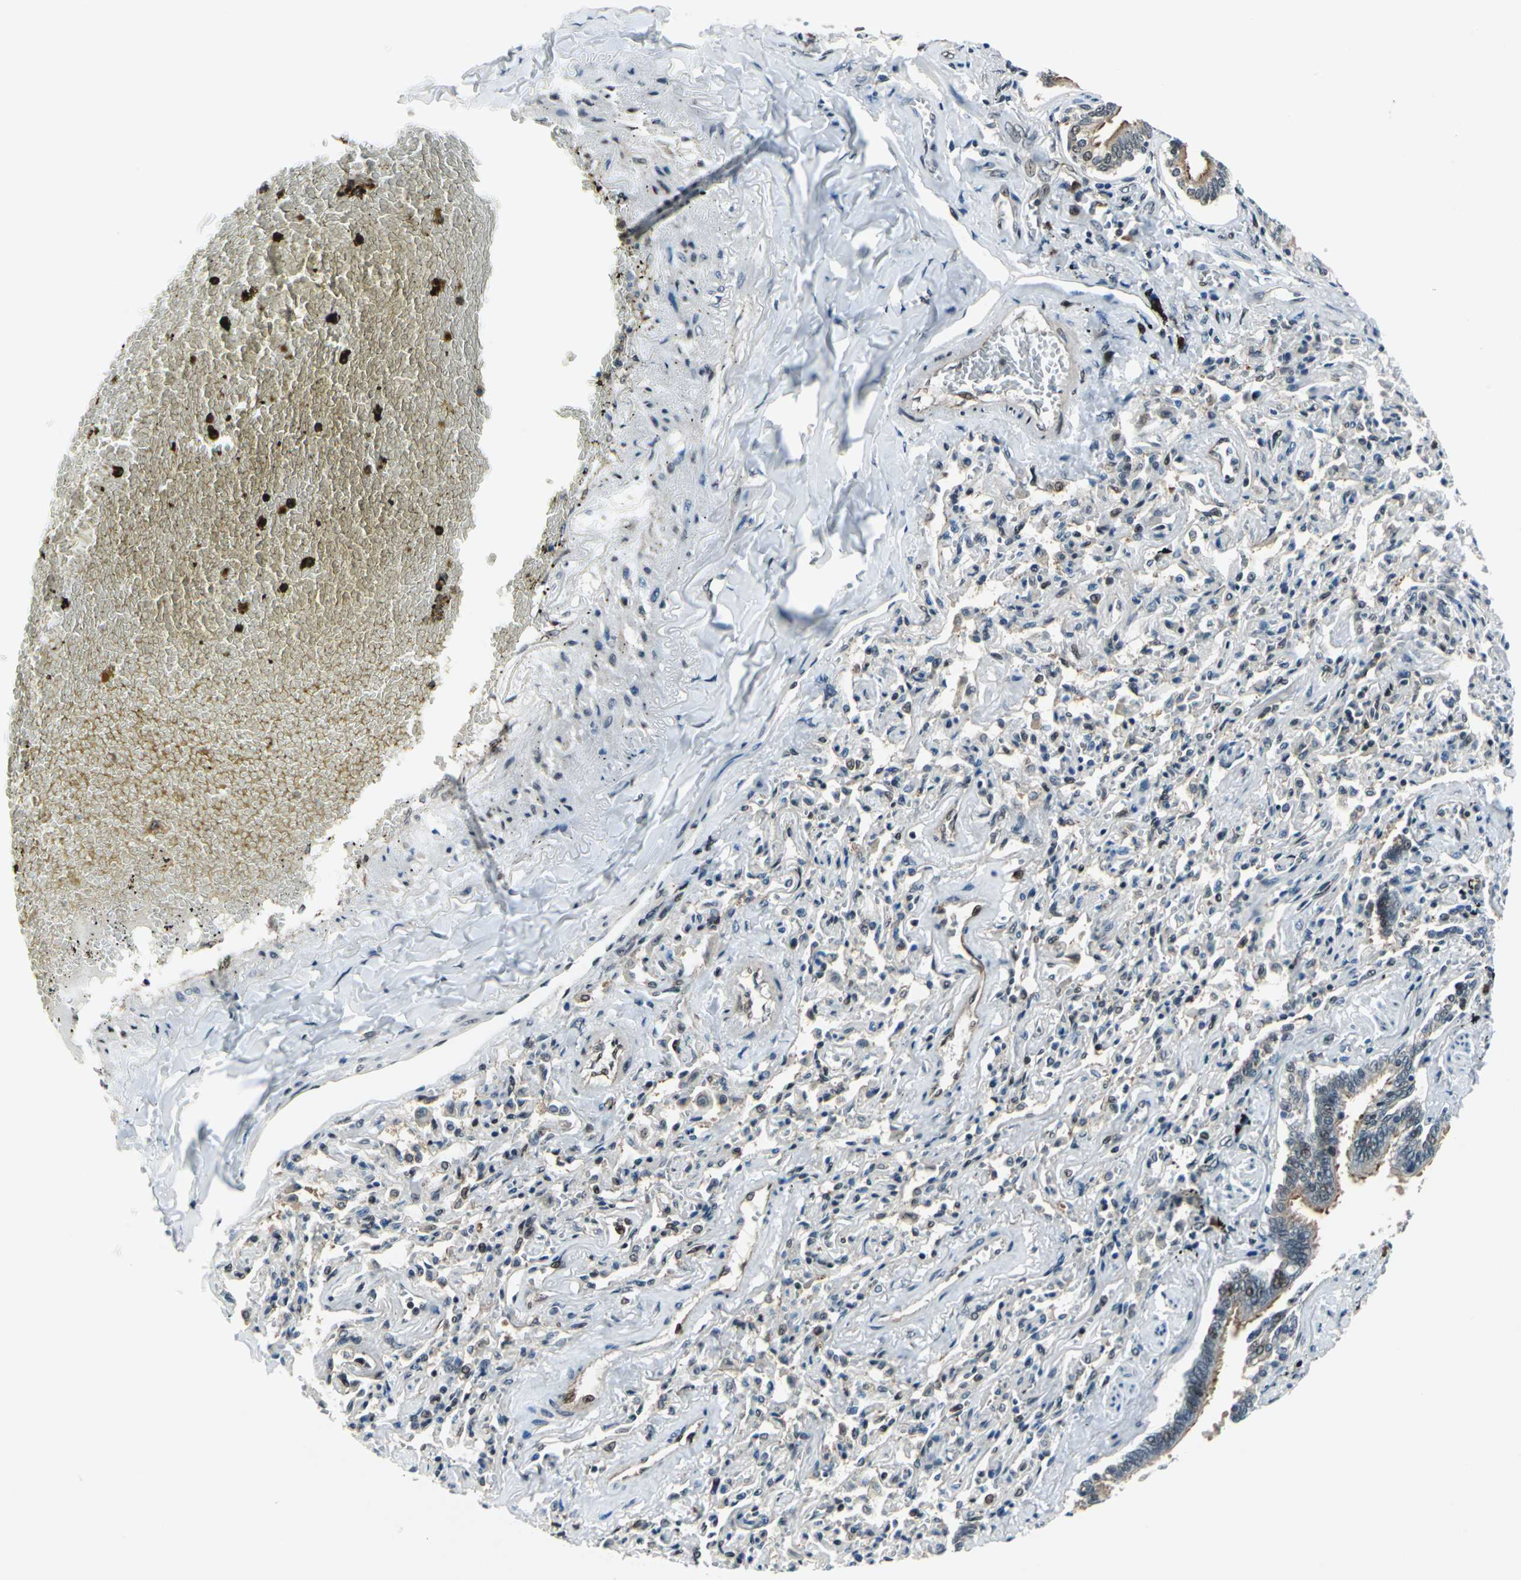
{"staining": {"intensity": "moderate", "quantity": ">75%", "location": "cytoplasmic/membranous,nuclear"}, "tissue": "bronchus", "cell_type": "Respiratory epithelial cells", "image_type": "normal", "snomed": [{"axis": "morphology", "description": "Normal tissue, NOS"}, {"axis": "topography", "description": "Lung"}], "caption": "IHC micrograph of benign human bronchus stained for a protein (brown), which exhibits medium levels of moderate cytoplasmic/membranous,nuclear positivity in approximately >75% of respiratory epithelial cells.", "gene": "POLR3K", "patient": {"sex": "male", "age": 64}}